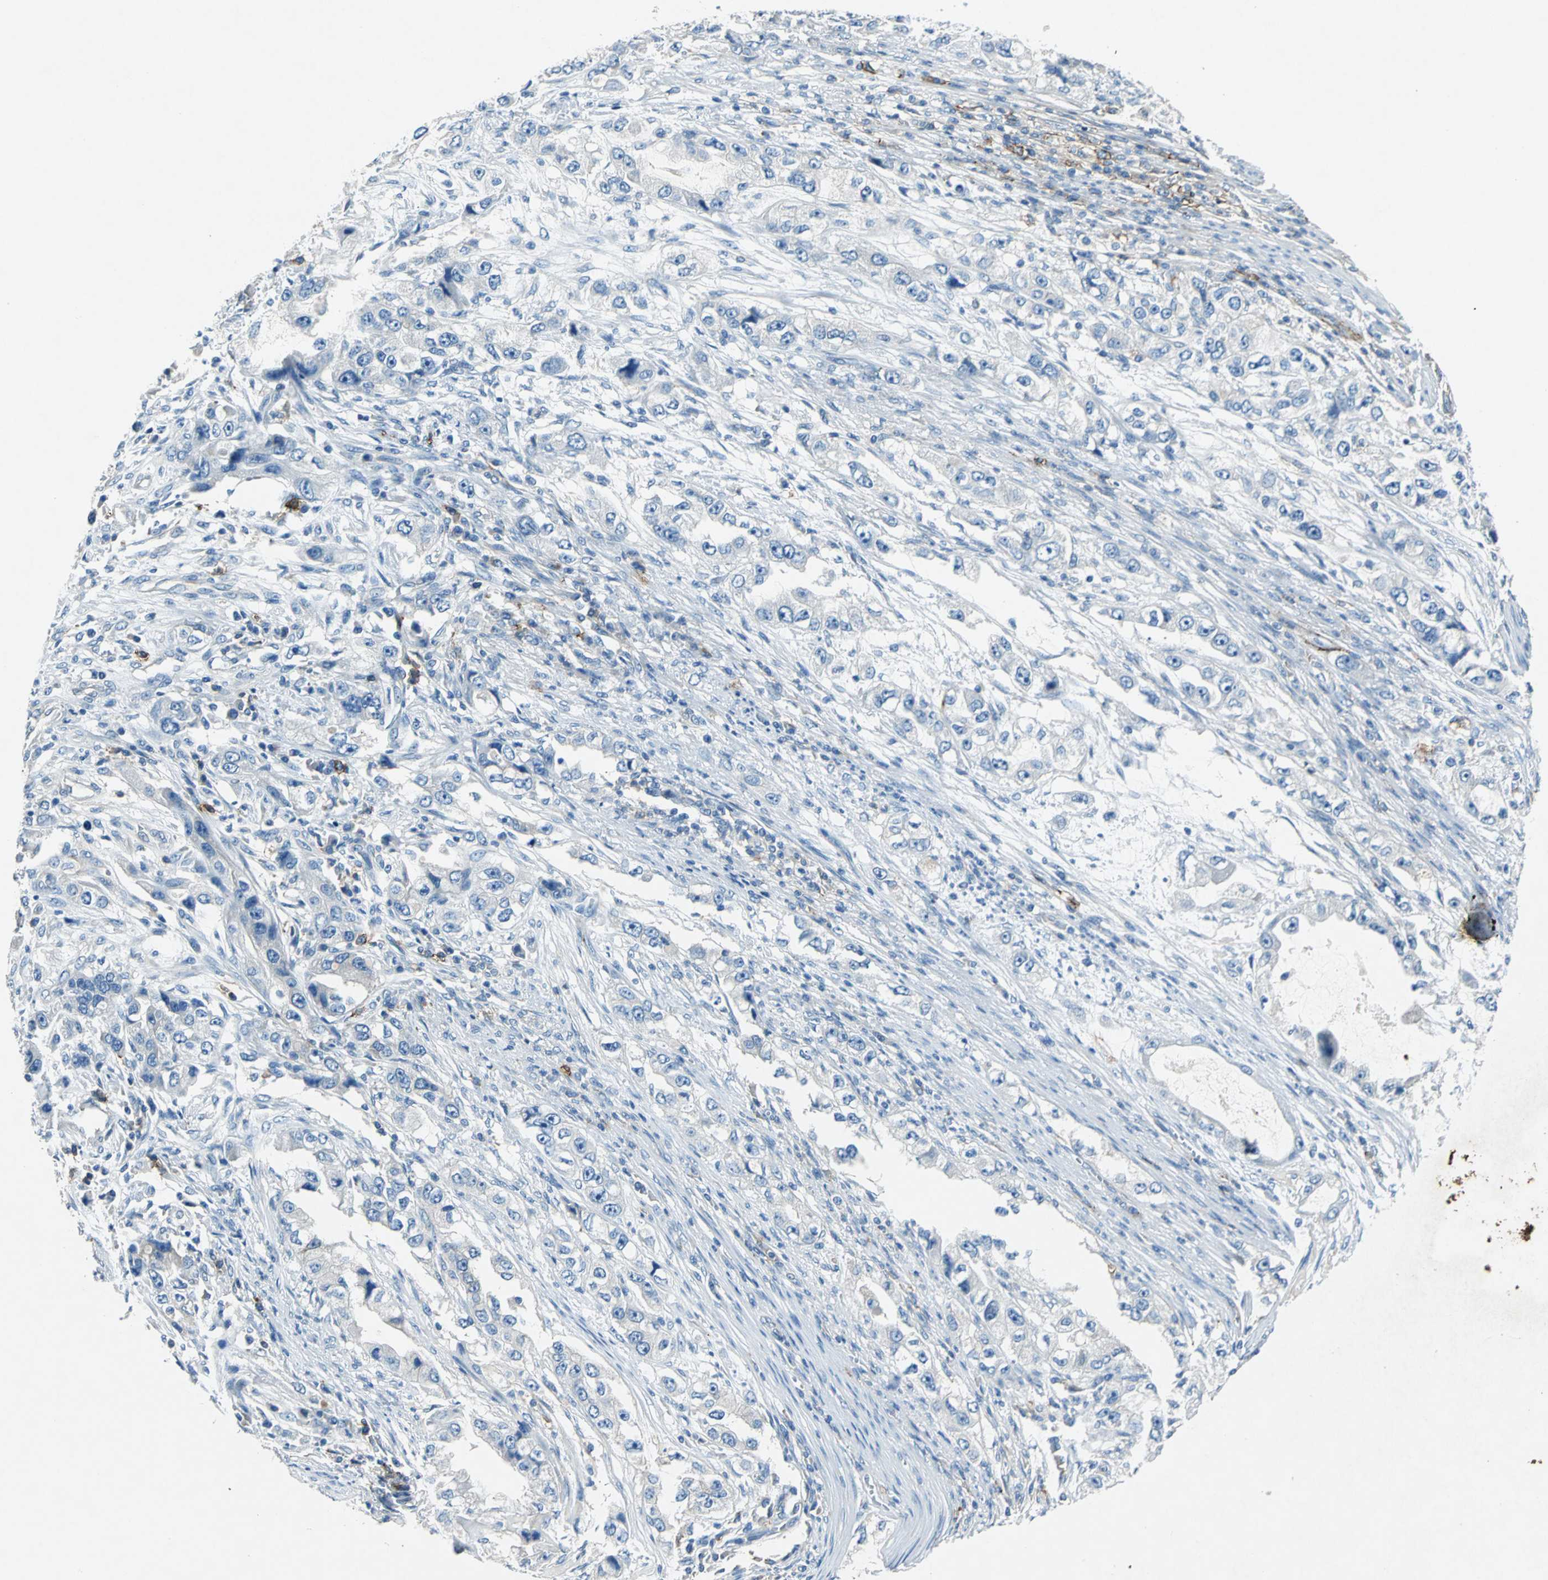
{"staining": {"intensity": "negative", "quantity": "none", "location": "none"}, "tissue": "stomach cancer", "cell_type": "Tumor cells", "image_type": "cancer", "snomed": [{"axis": "morphology", "description": "Adenocarcinoma, NOS"}, {"axis": "topography", "description": "Stomach, lower"}], "caption": "An IHC micrograph of stomach cancer is shown. There is no staining in tumor cells of stomach cancer. The staining was performed using DAB to visualize the protein expression in brown, while the nuclei were stained in blue with hematoxylin (Magnification: 20x).", "gene": "RPS13", "patient": {"sex": "female", "age": 93}}